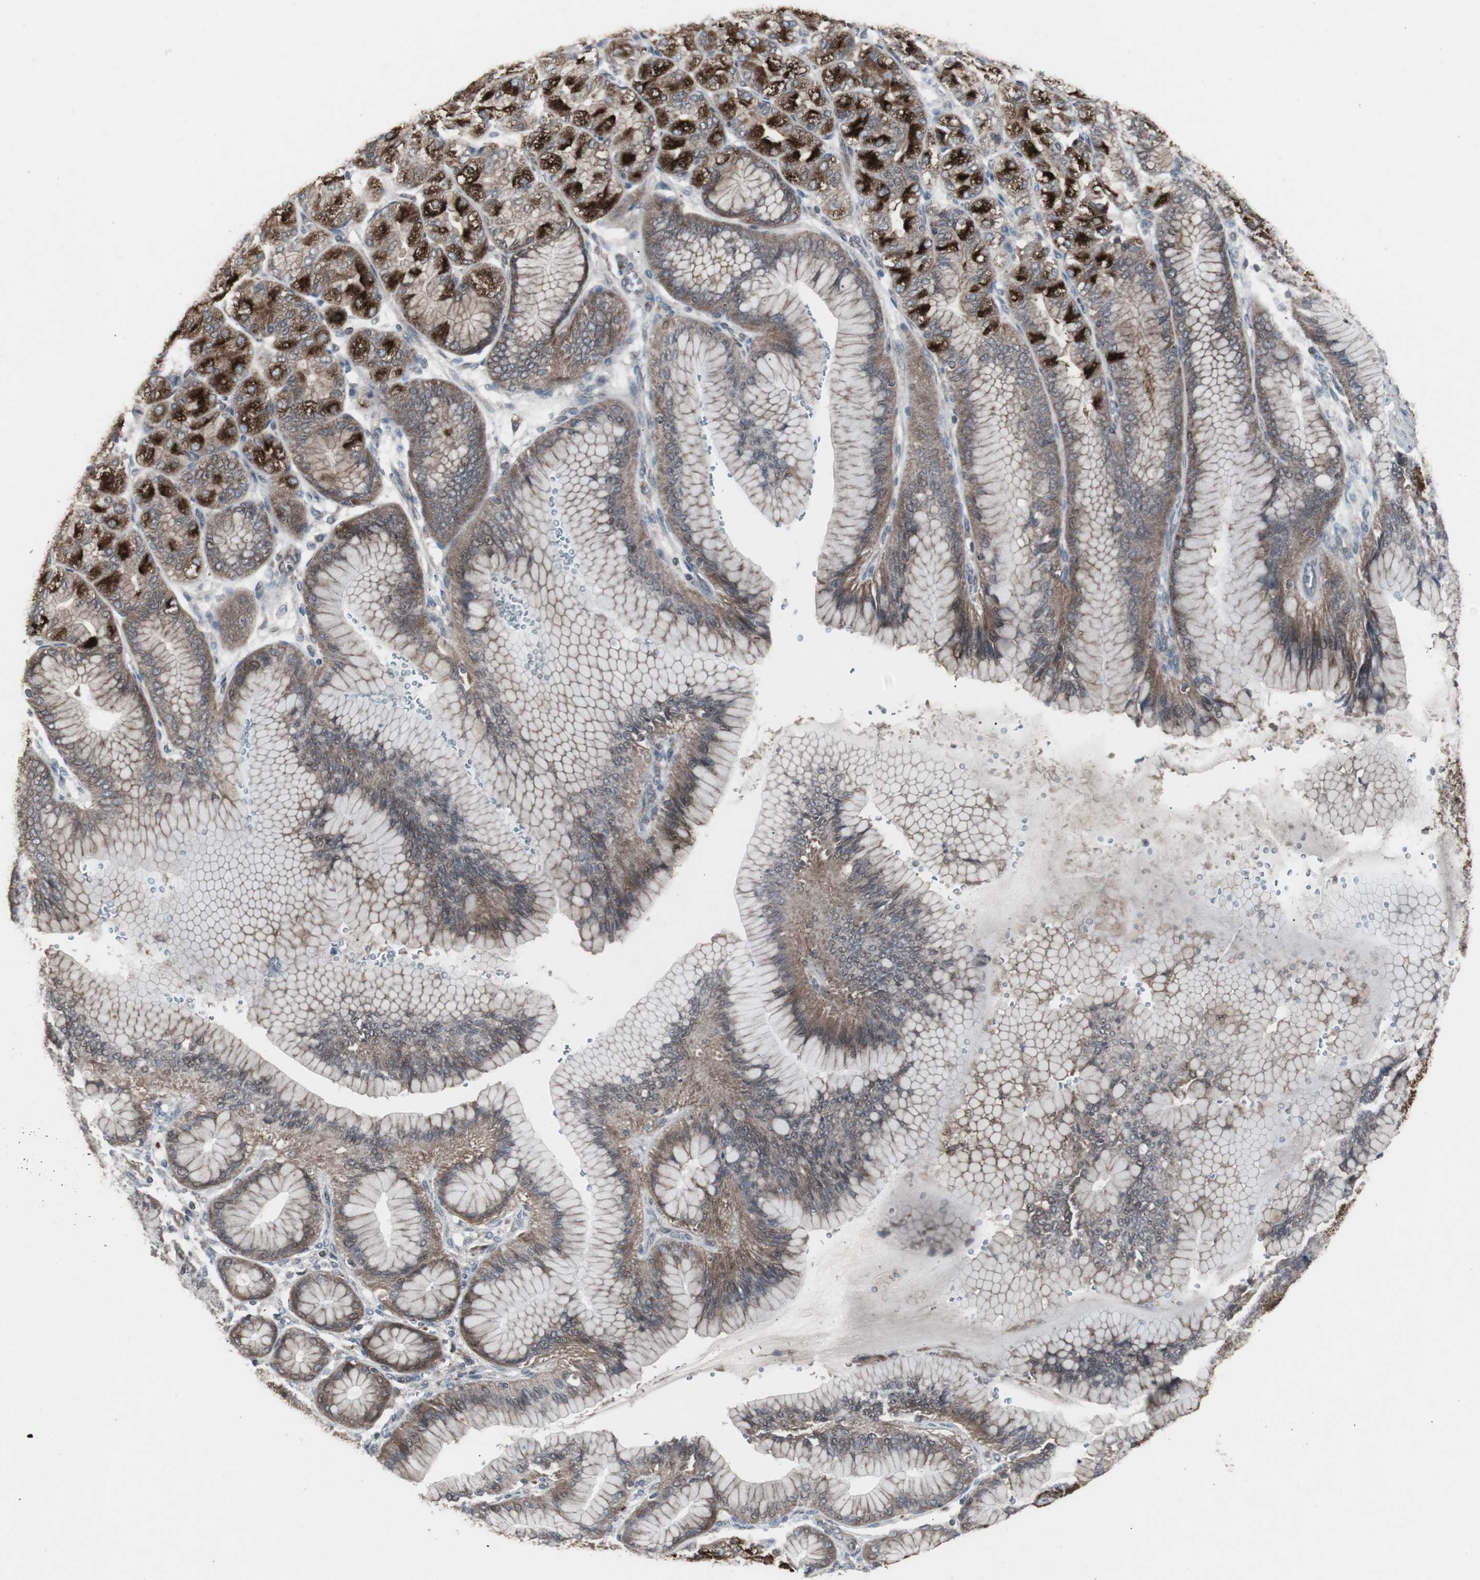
{"staining": {"intensity": "moderate", "quantity": ">75%", "location": "cytoplasmic/membranous"}, "tissue": "stomach cancer", "cell_type": "Tumor cells", "image_type": "cancer", "snomed": [{"axis": "morphology", "description": "Normal tissue, NOS"}, {"axis": "morphology", "description": "Adenocarcinoma, NOS"}, {"axis": "morphology", "description": "Adenocarcinoma, High grade"}, {"axis": "topography", "description": "Stomach, upper"}, {"axis": "topography", "description": "Stomach"}], "caption": "High-power microscopy captured an immunohistochemistry (IHC) image of stomach cancer (adenocarcinoma), revealing moderate cytoplasmic/membranous staining in about >75% of tumor cells.", "gene": "SSTR2", "patient": {"sex": "female", "age": 65}}